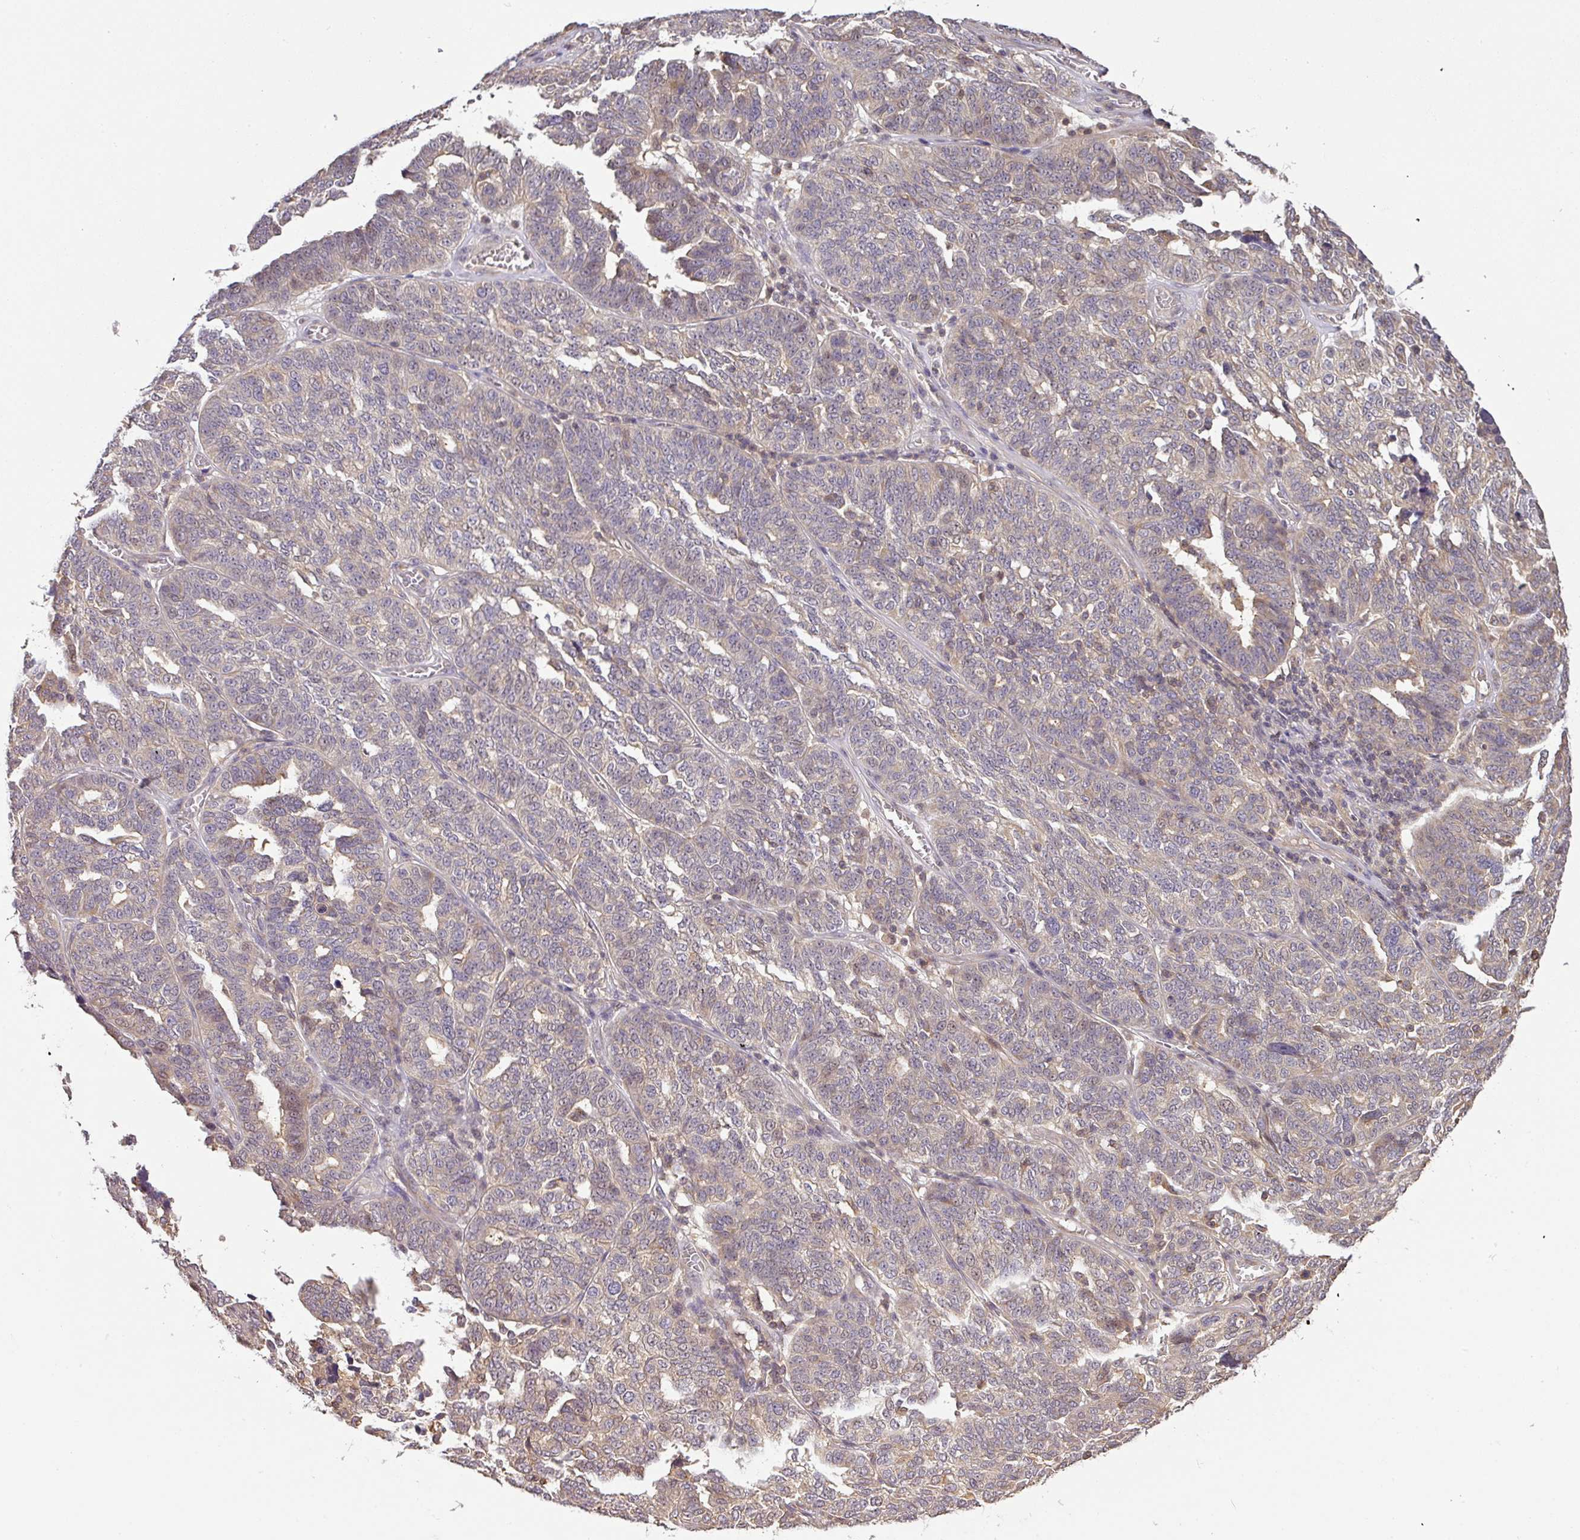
{"staining": {"intensity": "weak", "quantity": "25%-75%", "location": "cytoplasmic/membranous"}, "tissue": "ovarian cancer", "cell_type": "Tumor cells", "image_type": "cancer", "snomed": [{"axis": "morphology", "description": "Cystadenocarcinoma, serous, NOS"}, {"axis": "topography", "description": "Ovary"}], "caption": "Weak cytoplasmic/membranous protein expression is appreciated in approximately 25%-75% of tumor cells in ovarian cancer.", "gene": "TCL1B", "patient": {"sex": "female", "age": 59}}